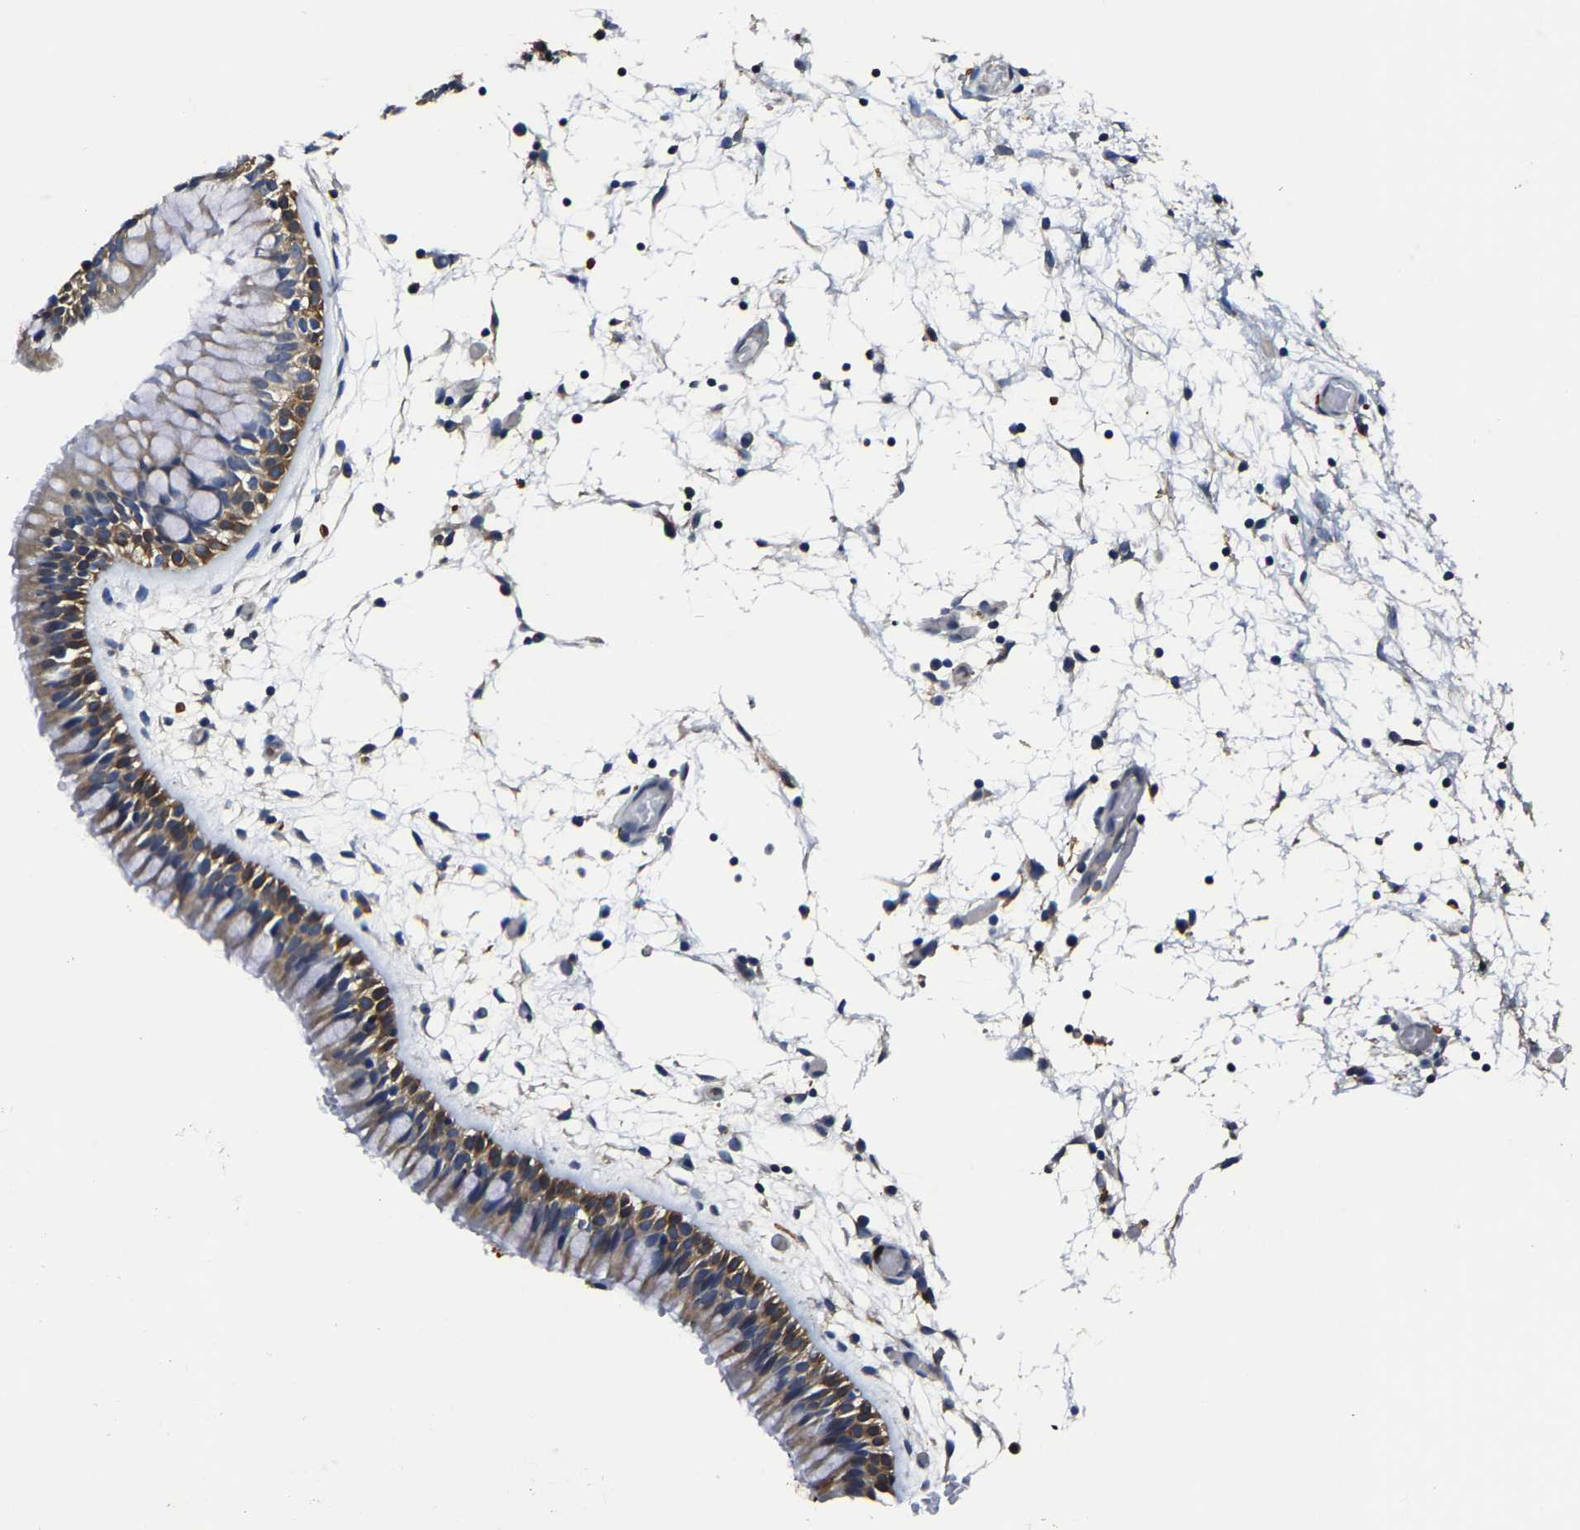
{"staining": {"intensity": "moderate", "quantity": "25%-75%", "location": "cytoplasmic/membranous"}, "tissue": "nasopharynx", "cell_type": "Respiratory epithelial cells", "image_type": "normal", "snomed": [{"axis": "morphology", "description": "Normal tissue, NOS"}, {"axis": "morphology", "description": "Inflammation, NOS"}, {"axis": "topography", "description": "Nasopharynx"}], "caption": "Immunohistochemical staining of unremarkable human nasopharynx demonstrates moderate cytoplasmic/membranous protein expression in approximately 25%-75% of respiratory epithelial cells.", "gene": "TRAF6", "patient": {"sex": "male", "age": 48}}